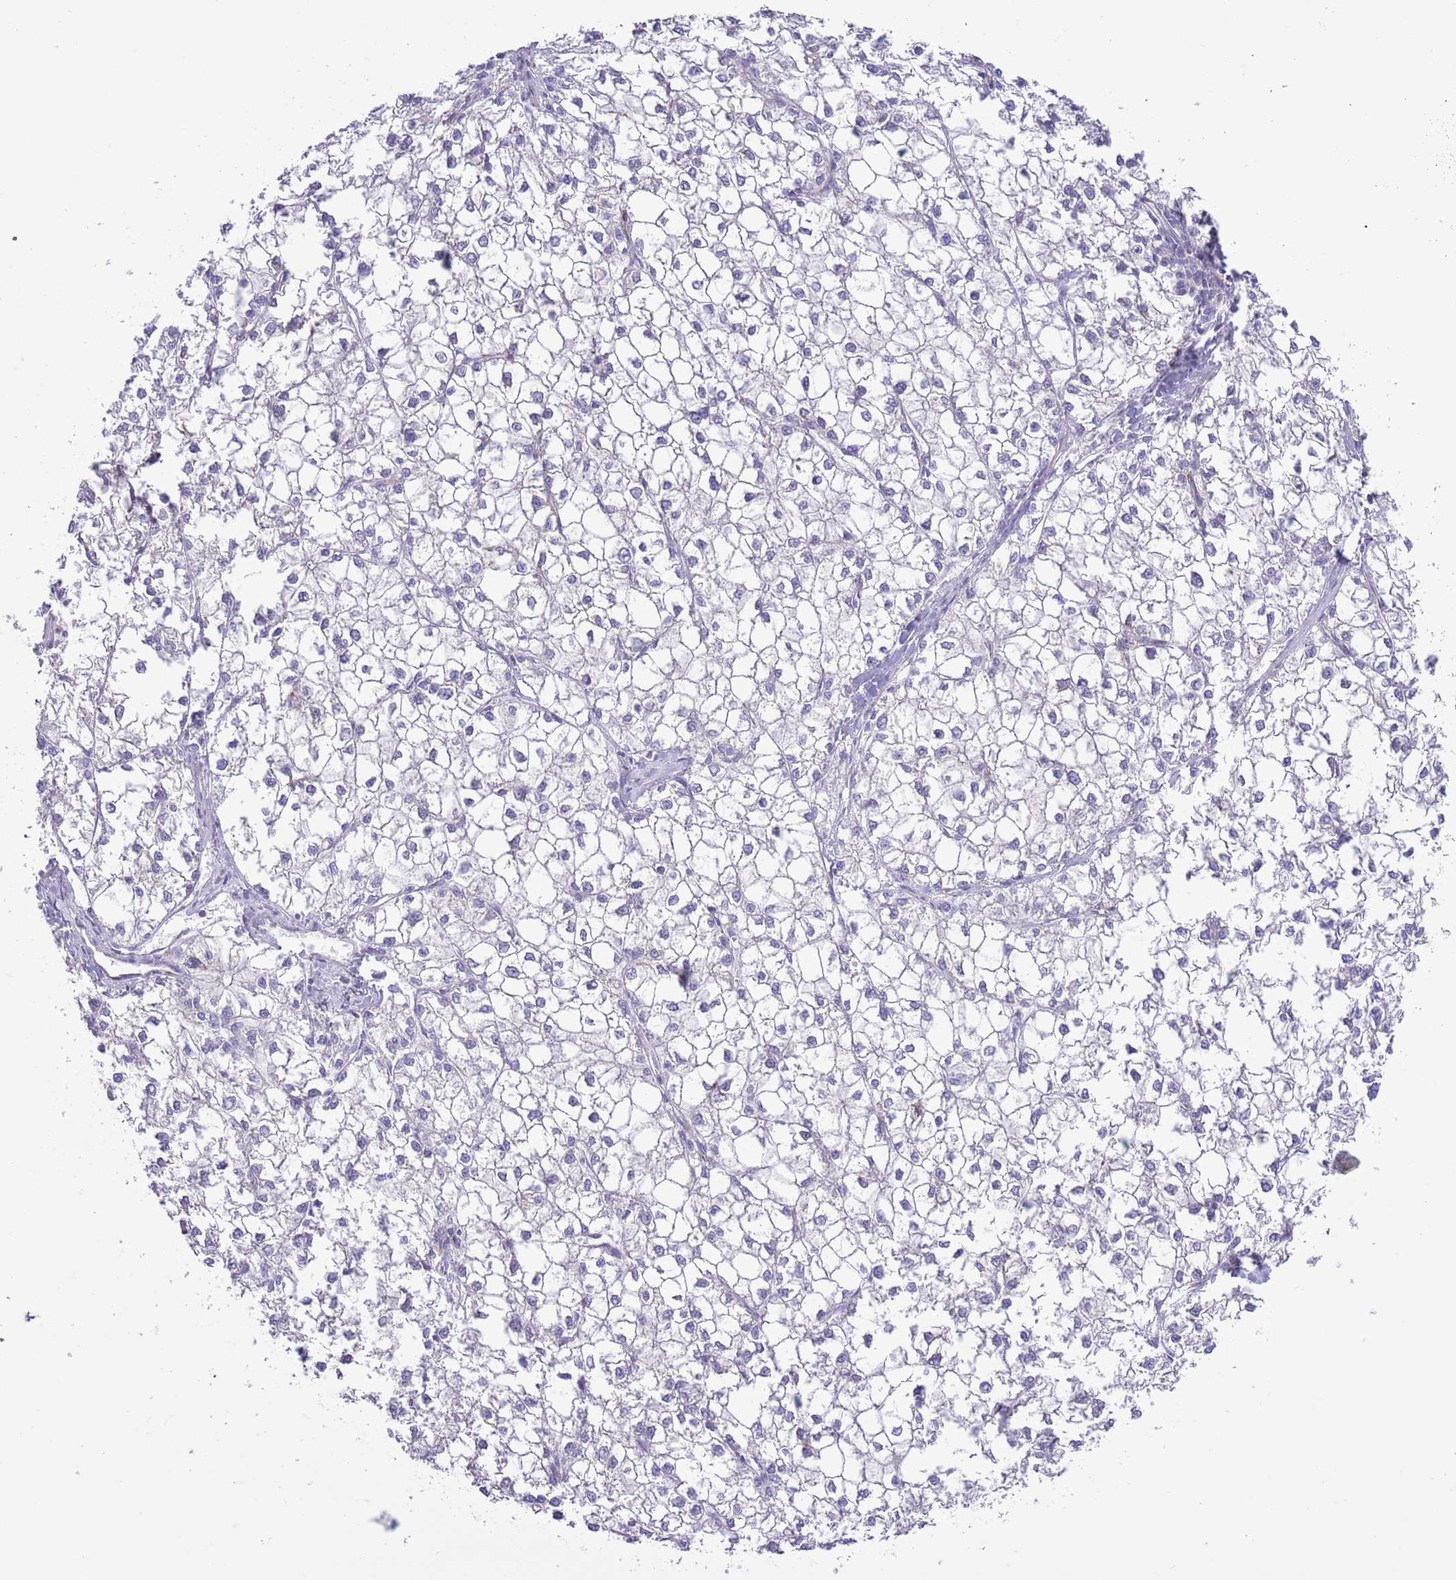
{"staining": {"intensity": "negative", "quantity": "none", "location": "none"}, "tissue": "liver cancer", "cell_type": "Tumor cells", "image_type": "cancer", "snomed": [{"axis": "morphology", "description": "Carcinoma, Hepatocellular, NOS"}, {"axis": "topography", "description": "Liver"}], "caption": "Immunohistochemical staining of human liver hepatocellular carcinoma shows no significant staining in tumor cells.", "gene": "ATP6V1B1", "patient": {"sex": "female", "age": 43}}